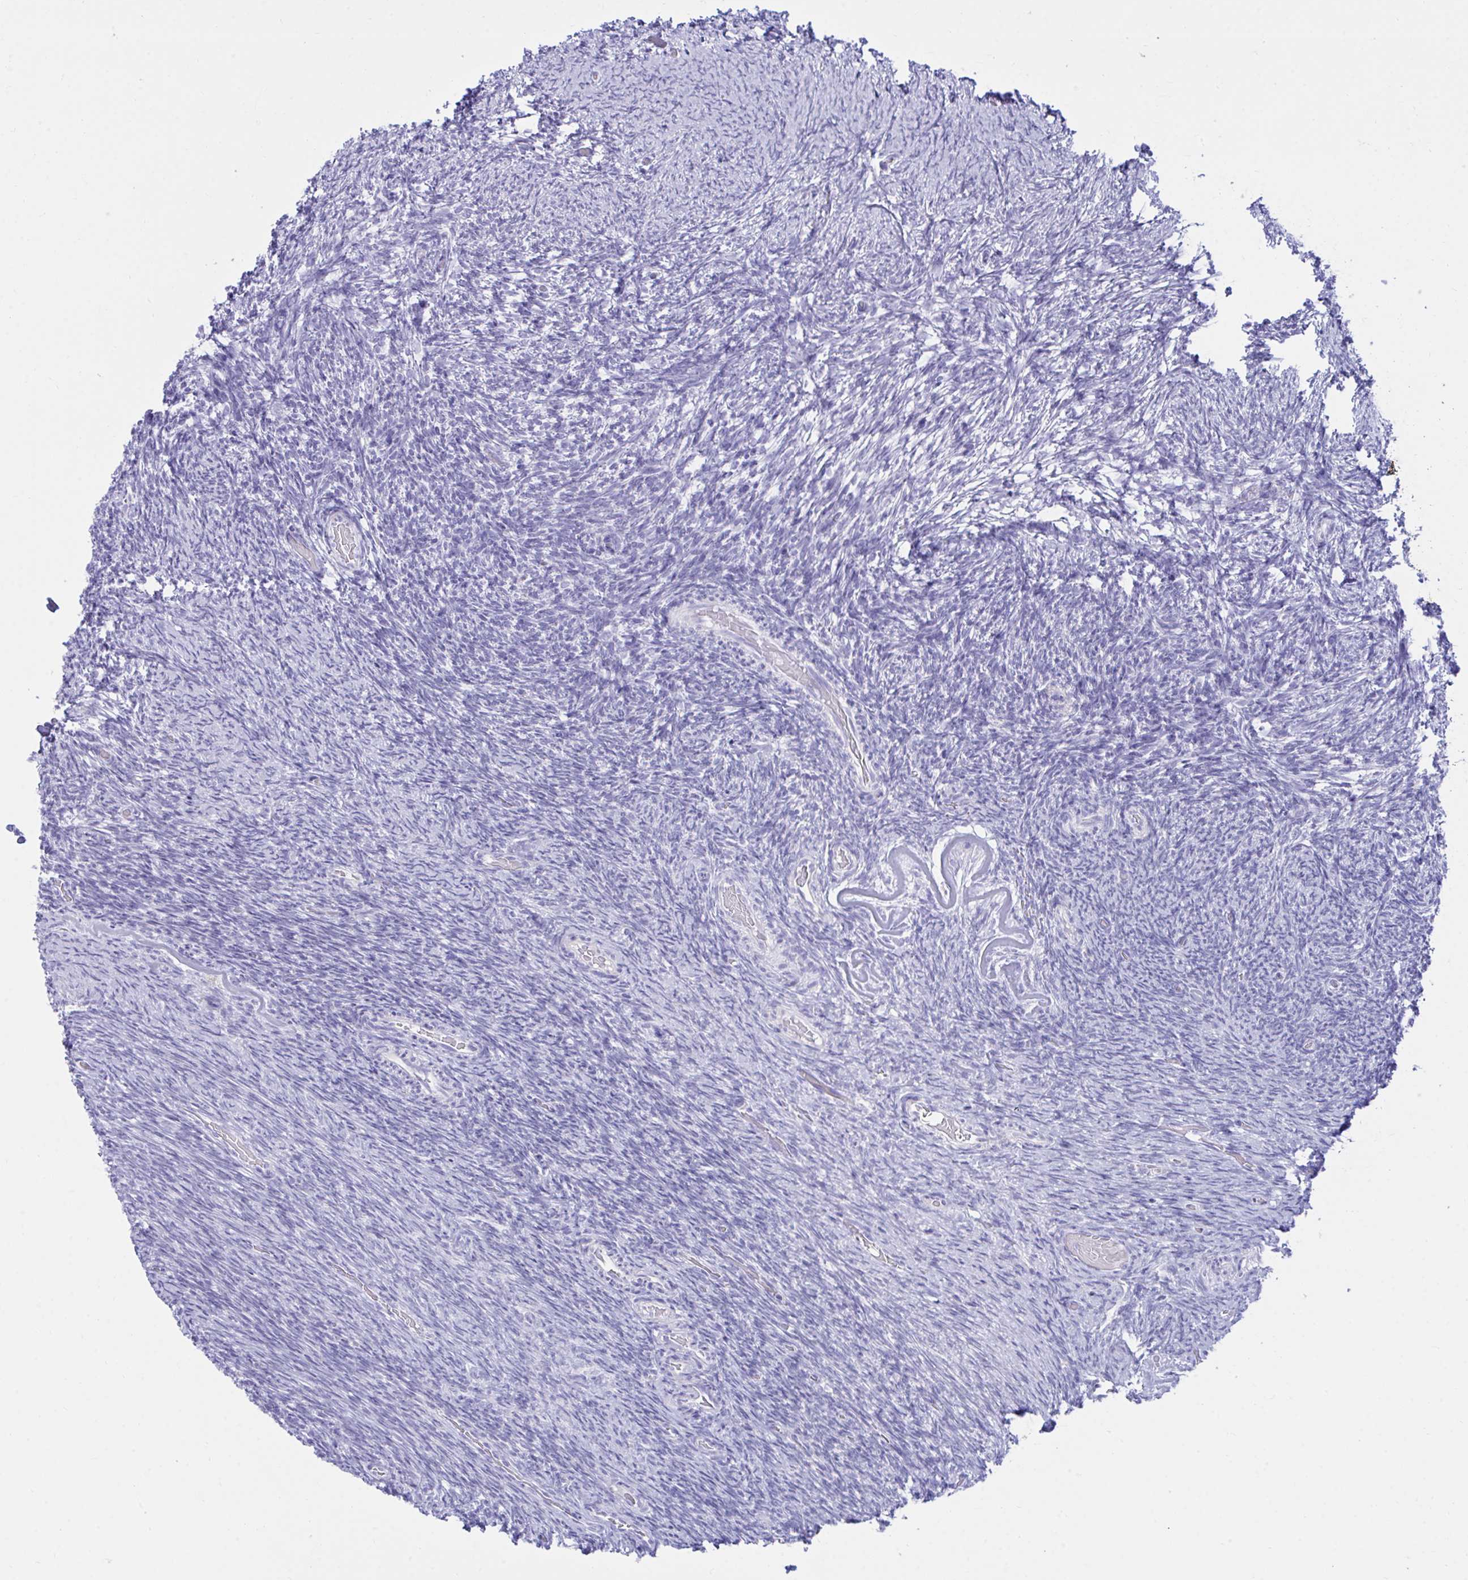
{"staining": {"intensity": "negative", "quantity": "none", "location": "none"}, "tissue": "ovary", "cell_type": "Ovarian stroma cells", "image_type": "normal", "snomed": [{"axis": "morphology", "description": "Normal tissue, NOS"}, {"axis": "topography", "description": "Ovary"}], "caption": "An immunohistochemistry (IHC) photomicrograph of benign ovary is shown. There is no staining in ovarian stroma cells of ovary.", "gene": "PLEKHH1", "patient": {"sex": "female", "age": 34}}